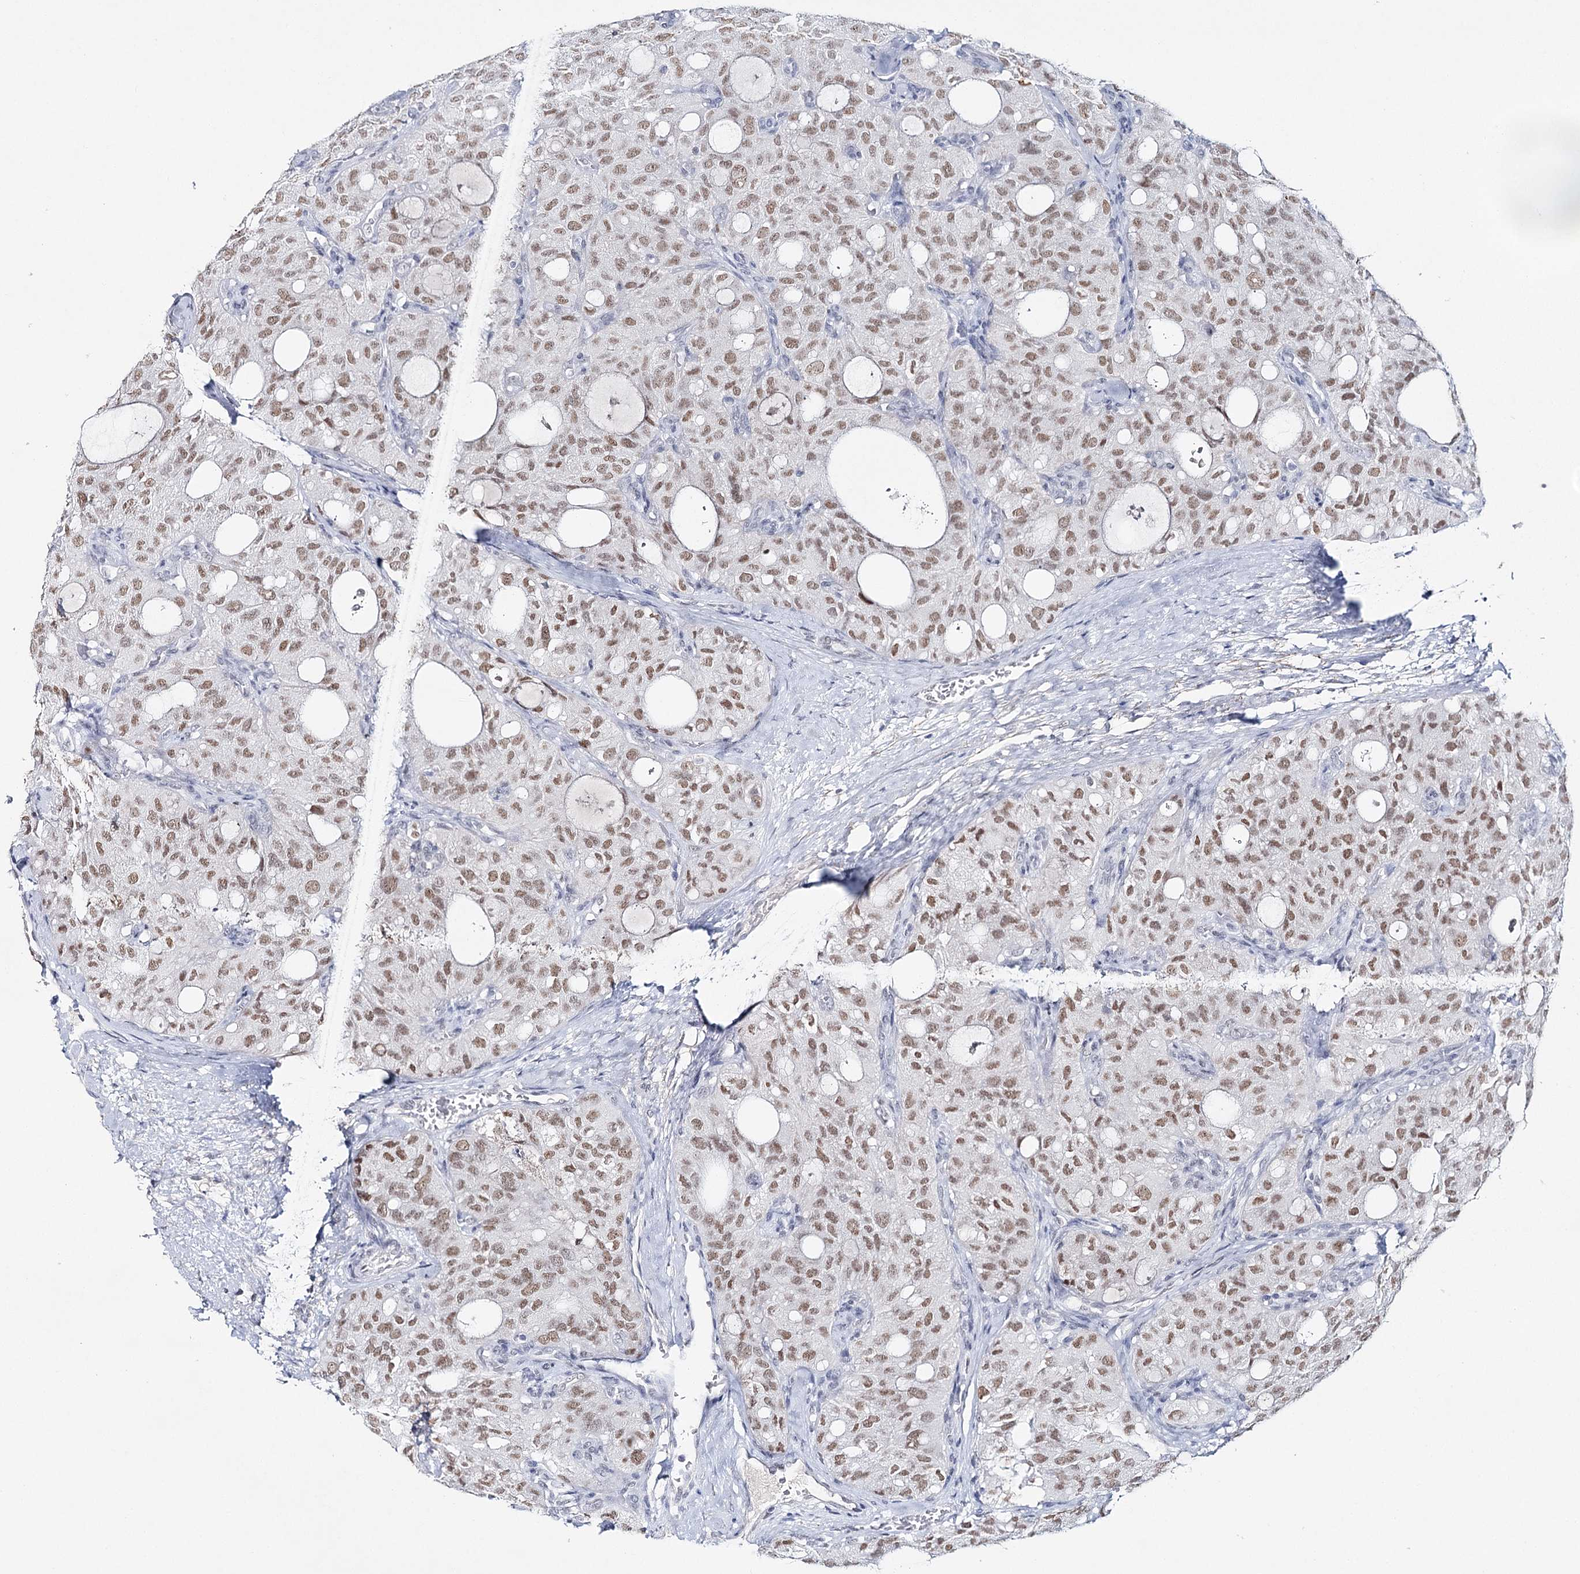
{"staining": {"intensity": "moderate", "quantity": ">75%", "location": "nuclear"}, "tissue": "thyroid cancer", "cell_type": "Tumor cells", "image_type": "cancer", "snomed": [{"axis": "morphology", "description": "Follicular adenoma carcinoma, NOS"}, {"axis": "topography", "description": "Thyroid gland"}], "caption": "Protein staining of follicular adenoma carcinoma (thyroid) tissue demonstrates moderate nuclear positivity in approximately >75% of tumor cells. (Brightfield microscopy of DAB IHC at high magnification).", "gene": "ZC3H8", "patient": {"sex": "male", "age": 75}}